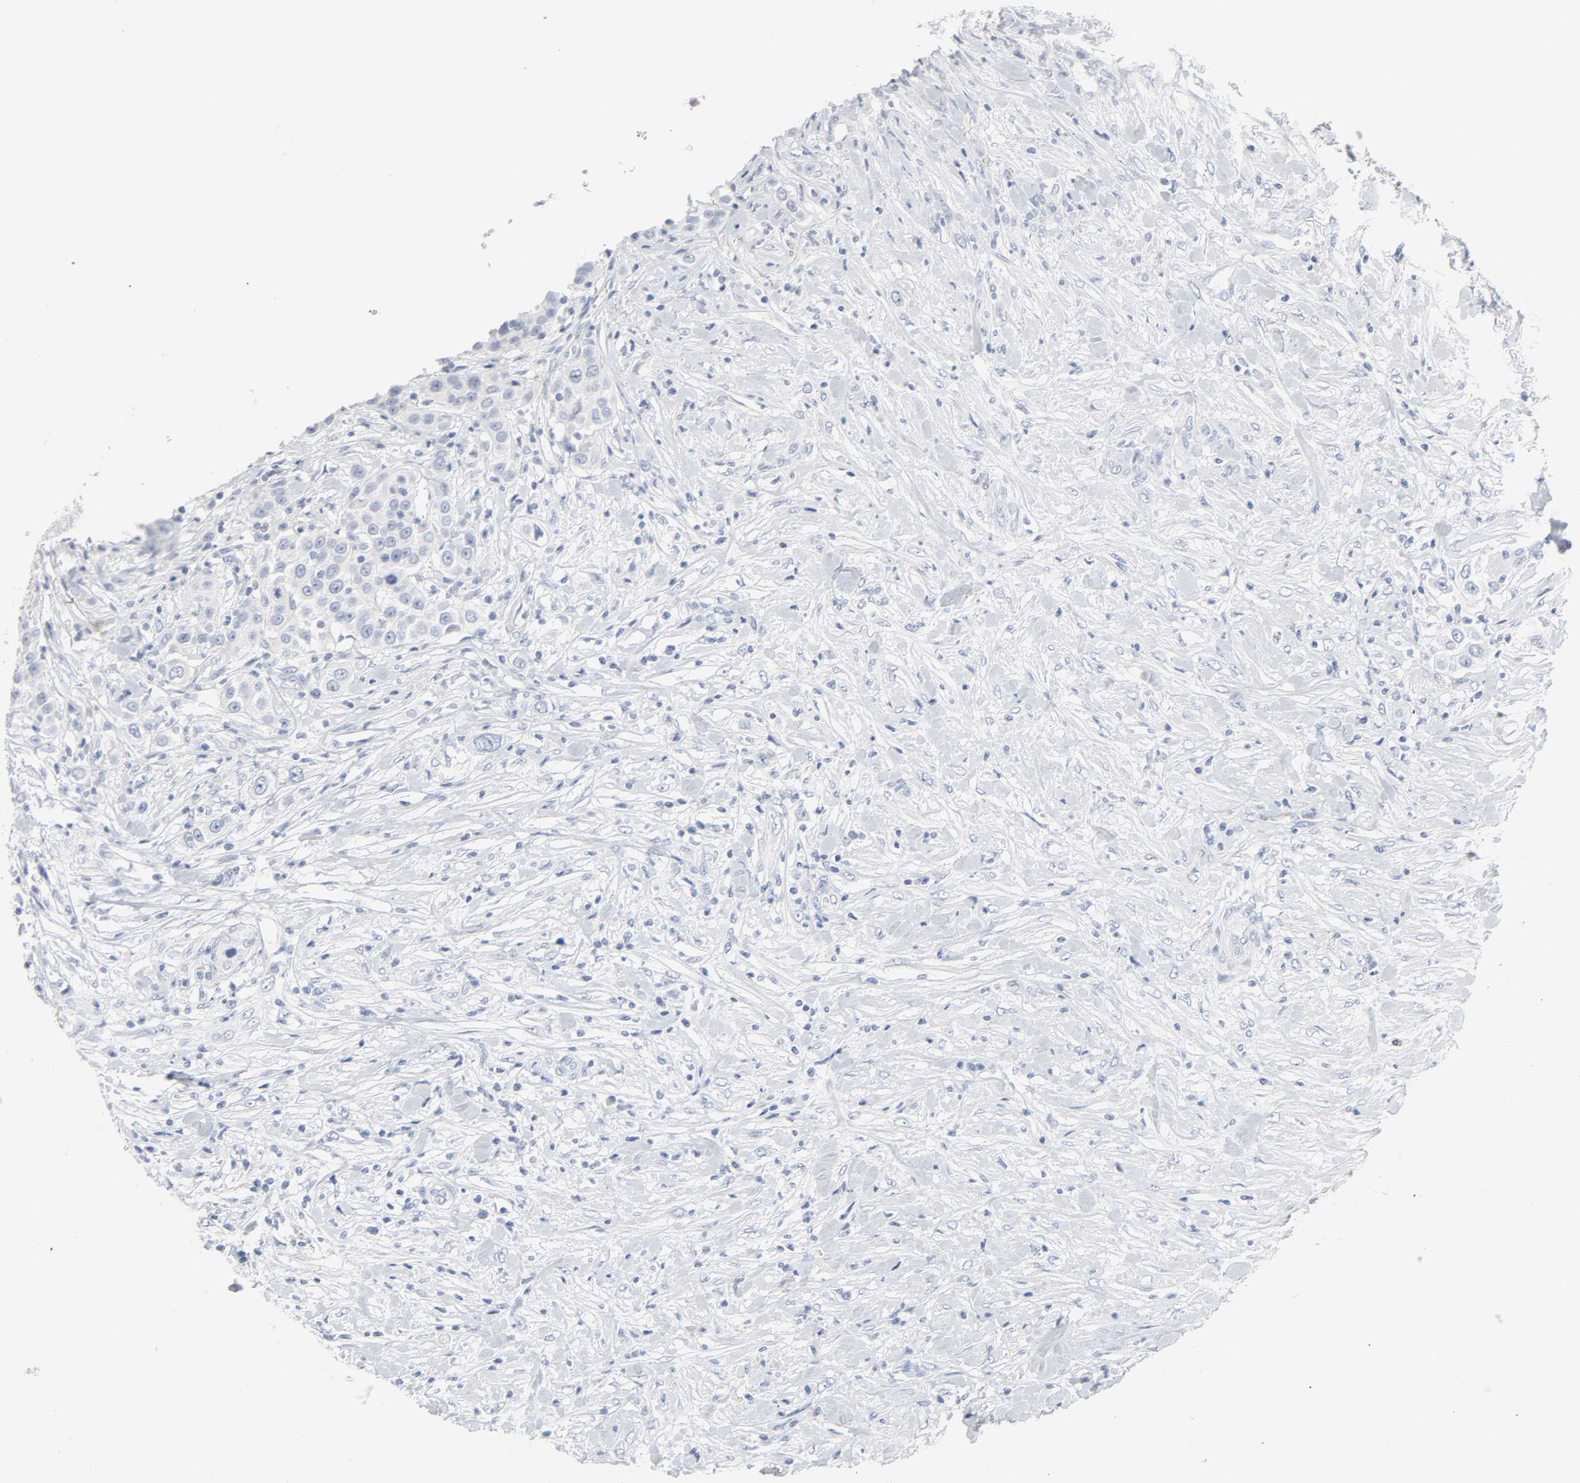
{"staining": {"intensity": "negative", "quantity": "none", "location": "none"}, "tissue": "urothelial cancer", "cell_type": "Tumor cells", "image_type": "cancer", "snomed": [{"axis": "morphology", "description": "Urothelial carcinoma, High grade"}, {"axis": "topography", "description": "Urinary bladder"}], "caption": "The immunohistochemistry micrograph has no significant staining in tumor cells of urothelial carcinoma (high-grade) tissue. (Immunohistochemistry (ihc), brightfield microscopy, high magnification).", "gene": "ACP3", "patient": {"sex": "female", "age": 80}}